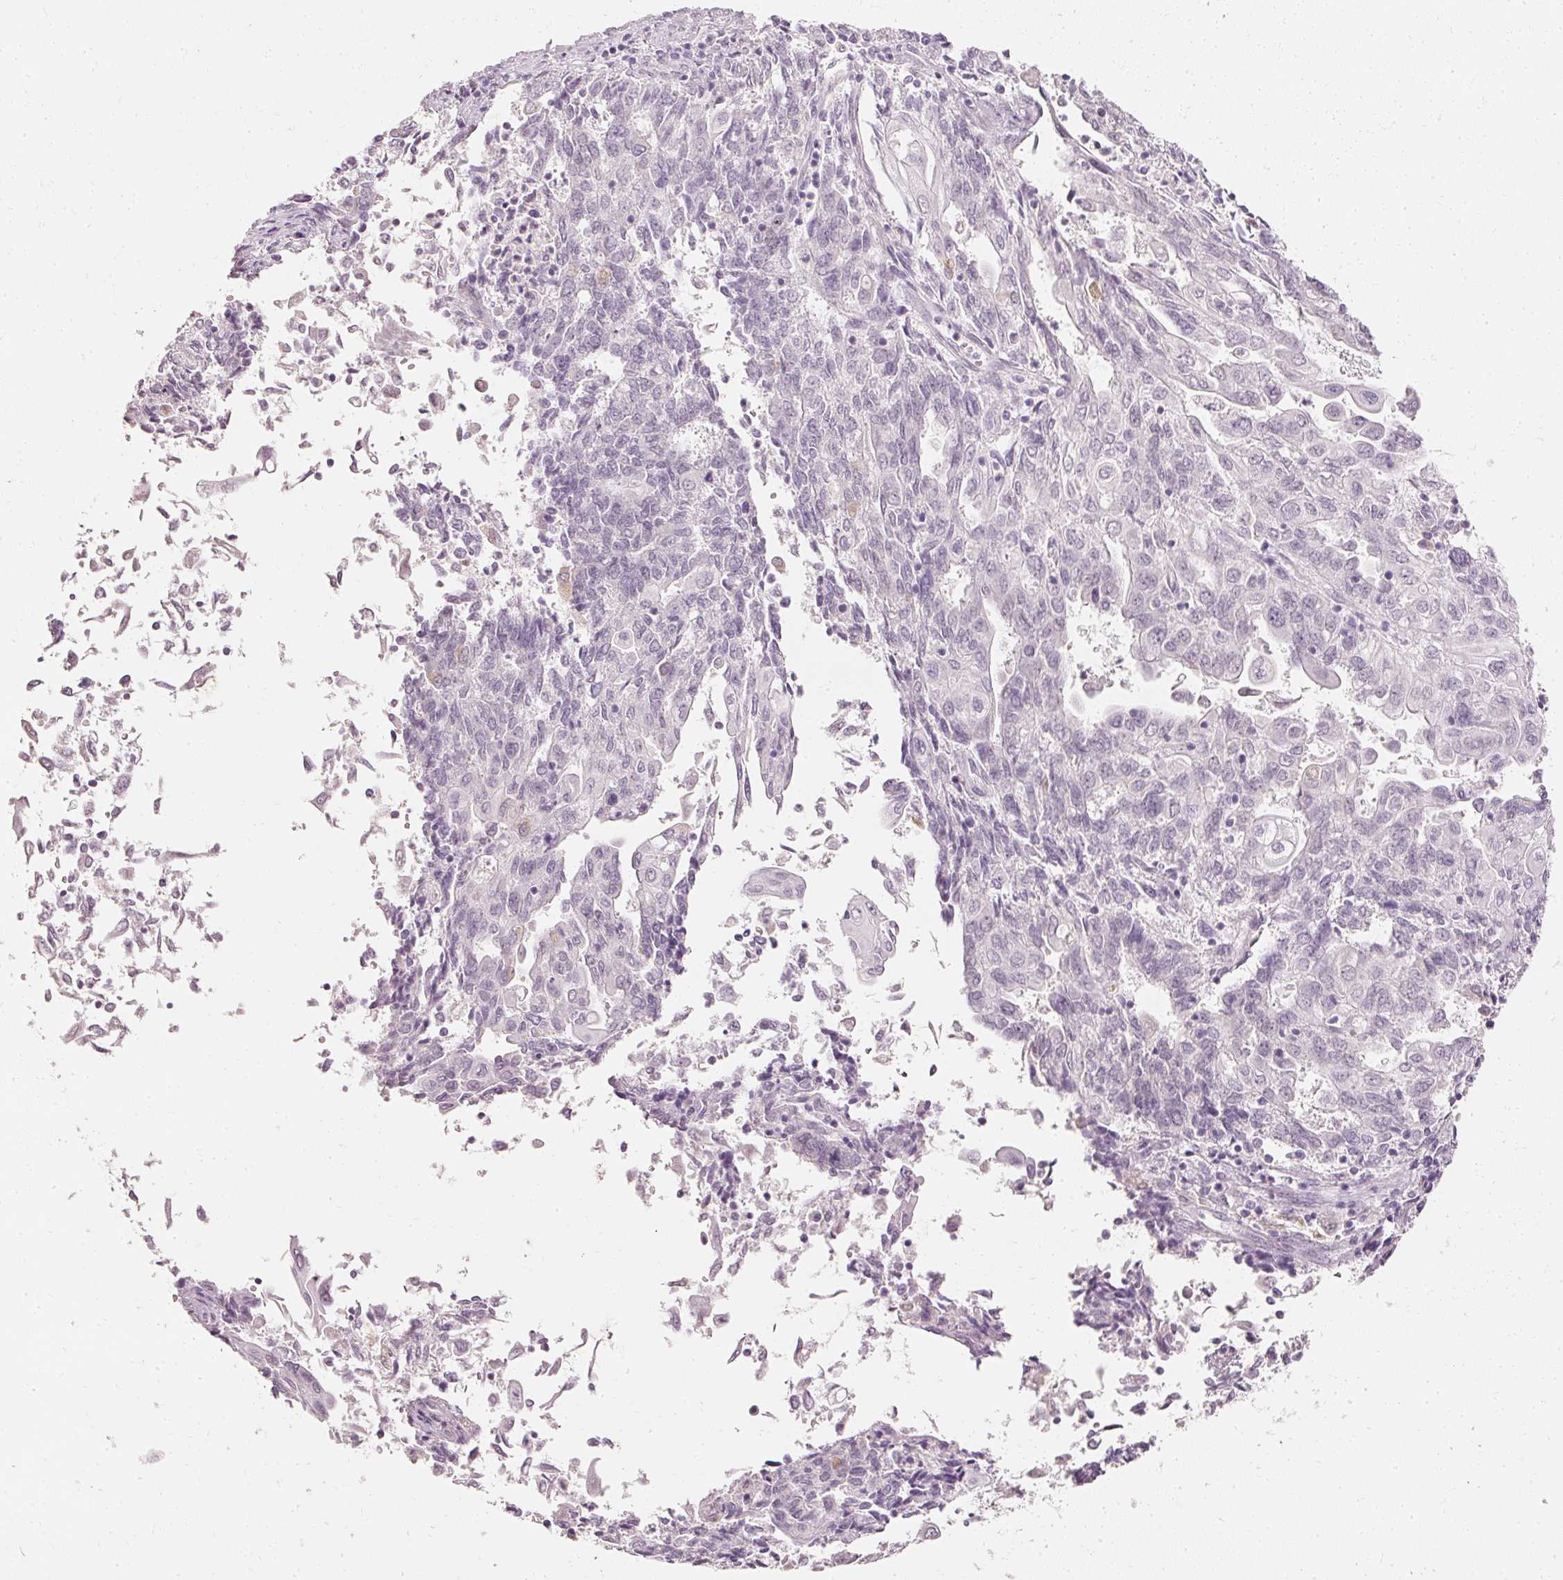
{"staining": {"intensity": "negative", "quantity": "none", "location": "none"}, "tissue": "endometrial cancer", "cell_type": "Tumor cells", "image_type": "cancer", "snomed": [{"axis": "morphology", "description": "Adenocarcinoma, NOS"}, {"axis": "topography", "description": "Endometrium"}], "caption": "Photomicrograph shows no significant protein expression in tumor cells of endometrial cancer.", "gene": "ELAVL3", "patient": {"sex": "female", "age": 54}}